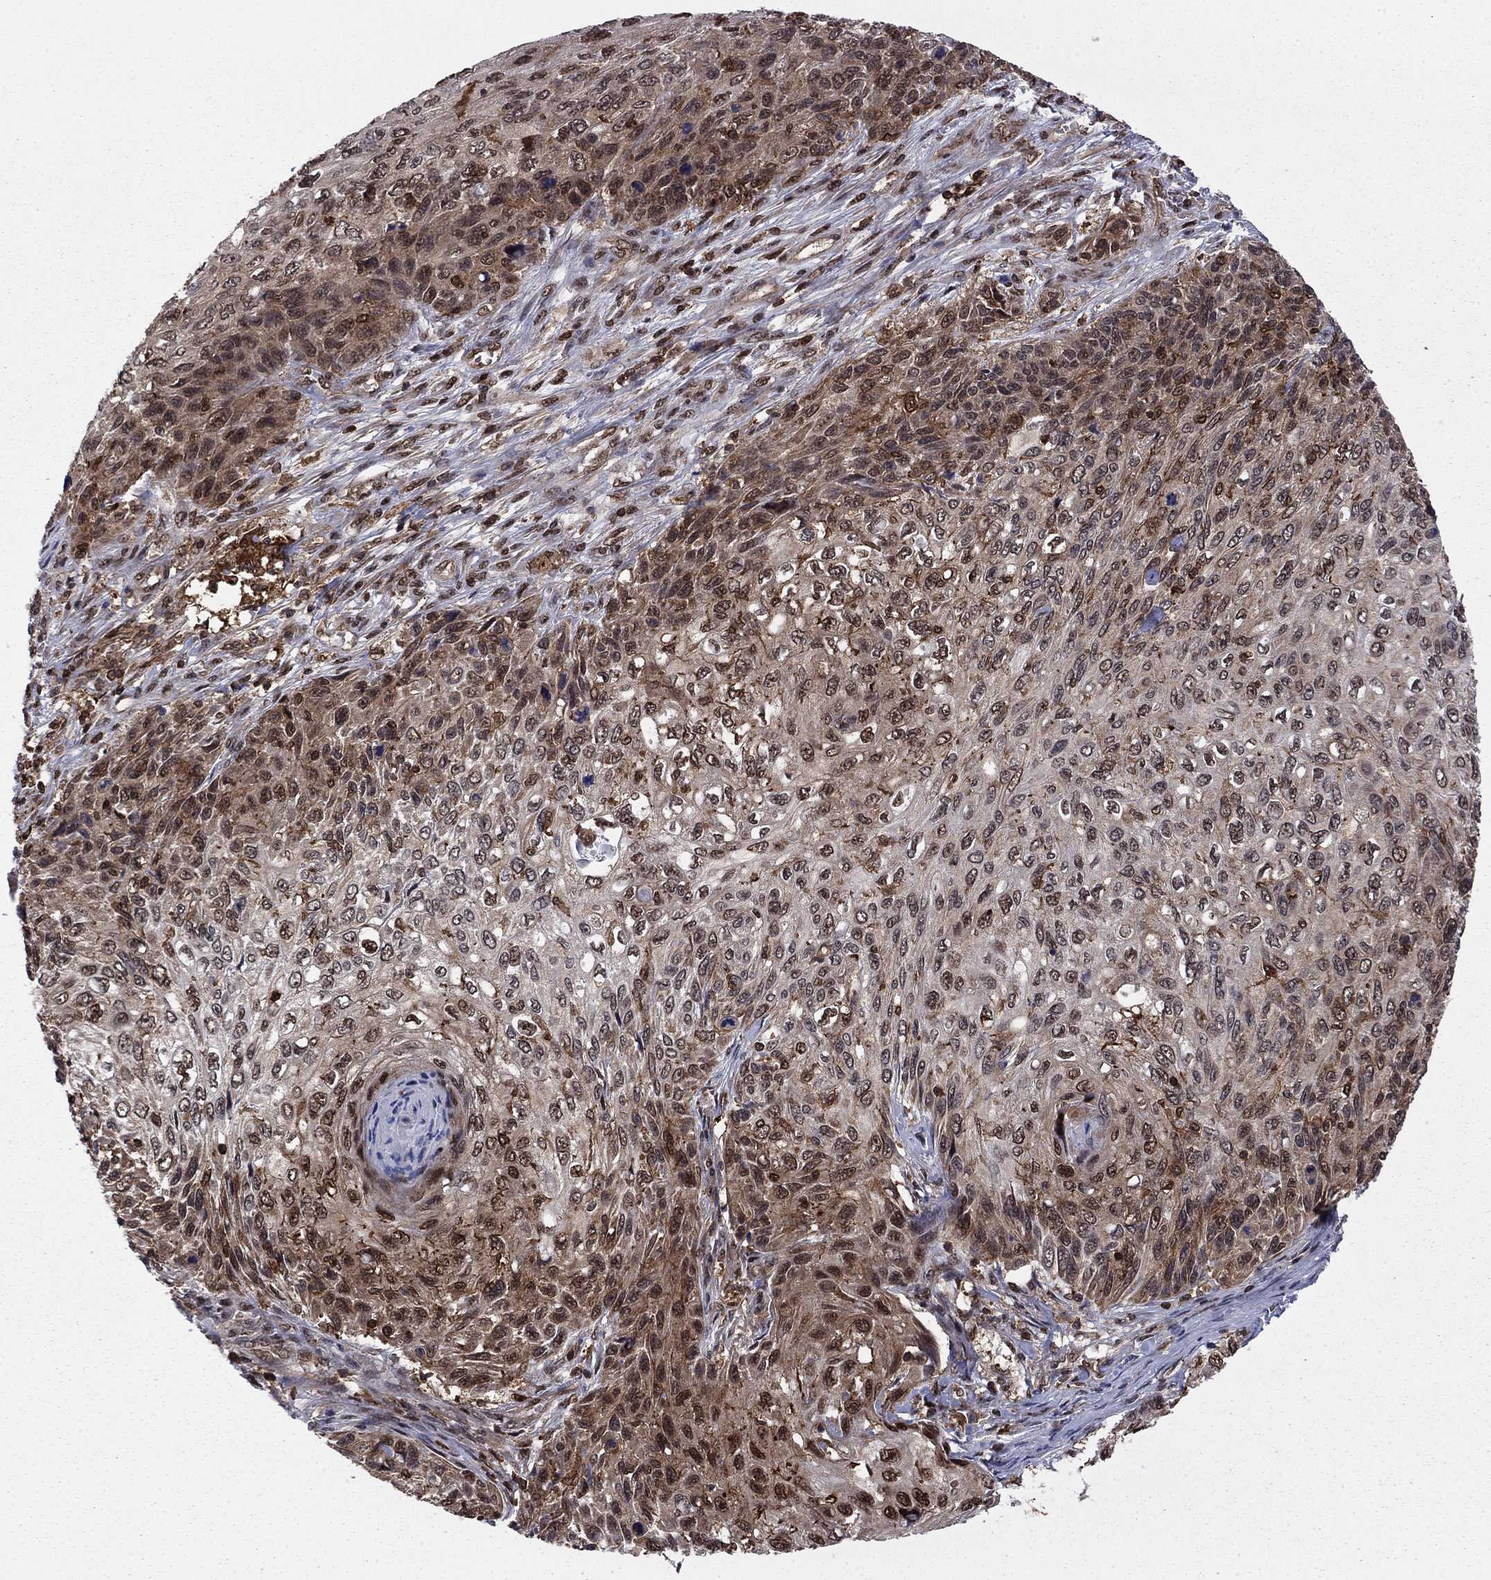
{"staining": {"intensity": "moderate", "quantity": "25%-75%", "location": "cytoplasmic/membranous,nuclear"}, "tissue": "skin cancer", "cell_type": "Tumor cells", "image_type": "cancer", "snomed": [{"axis": "morphology", "description": "Squamous cell carcinoma, NOS"}, {"axis": "topography", "description": "Skin"}], "caption": "Approximately 25%-75% of tumor cells in human skin cancer (squamous cell carcinoma) reveal moderate cytoplasmic/membranous and nuclear protein staining as visualized by brown immunohistochemical staining.", "gene": "PSMD2", "patient": {"sex": "male", "age": 92}}